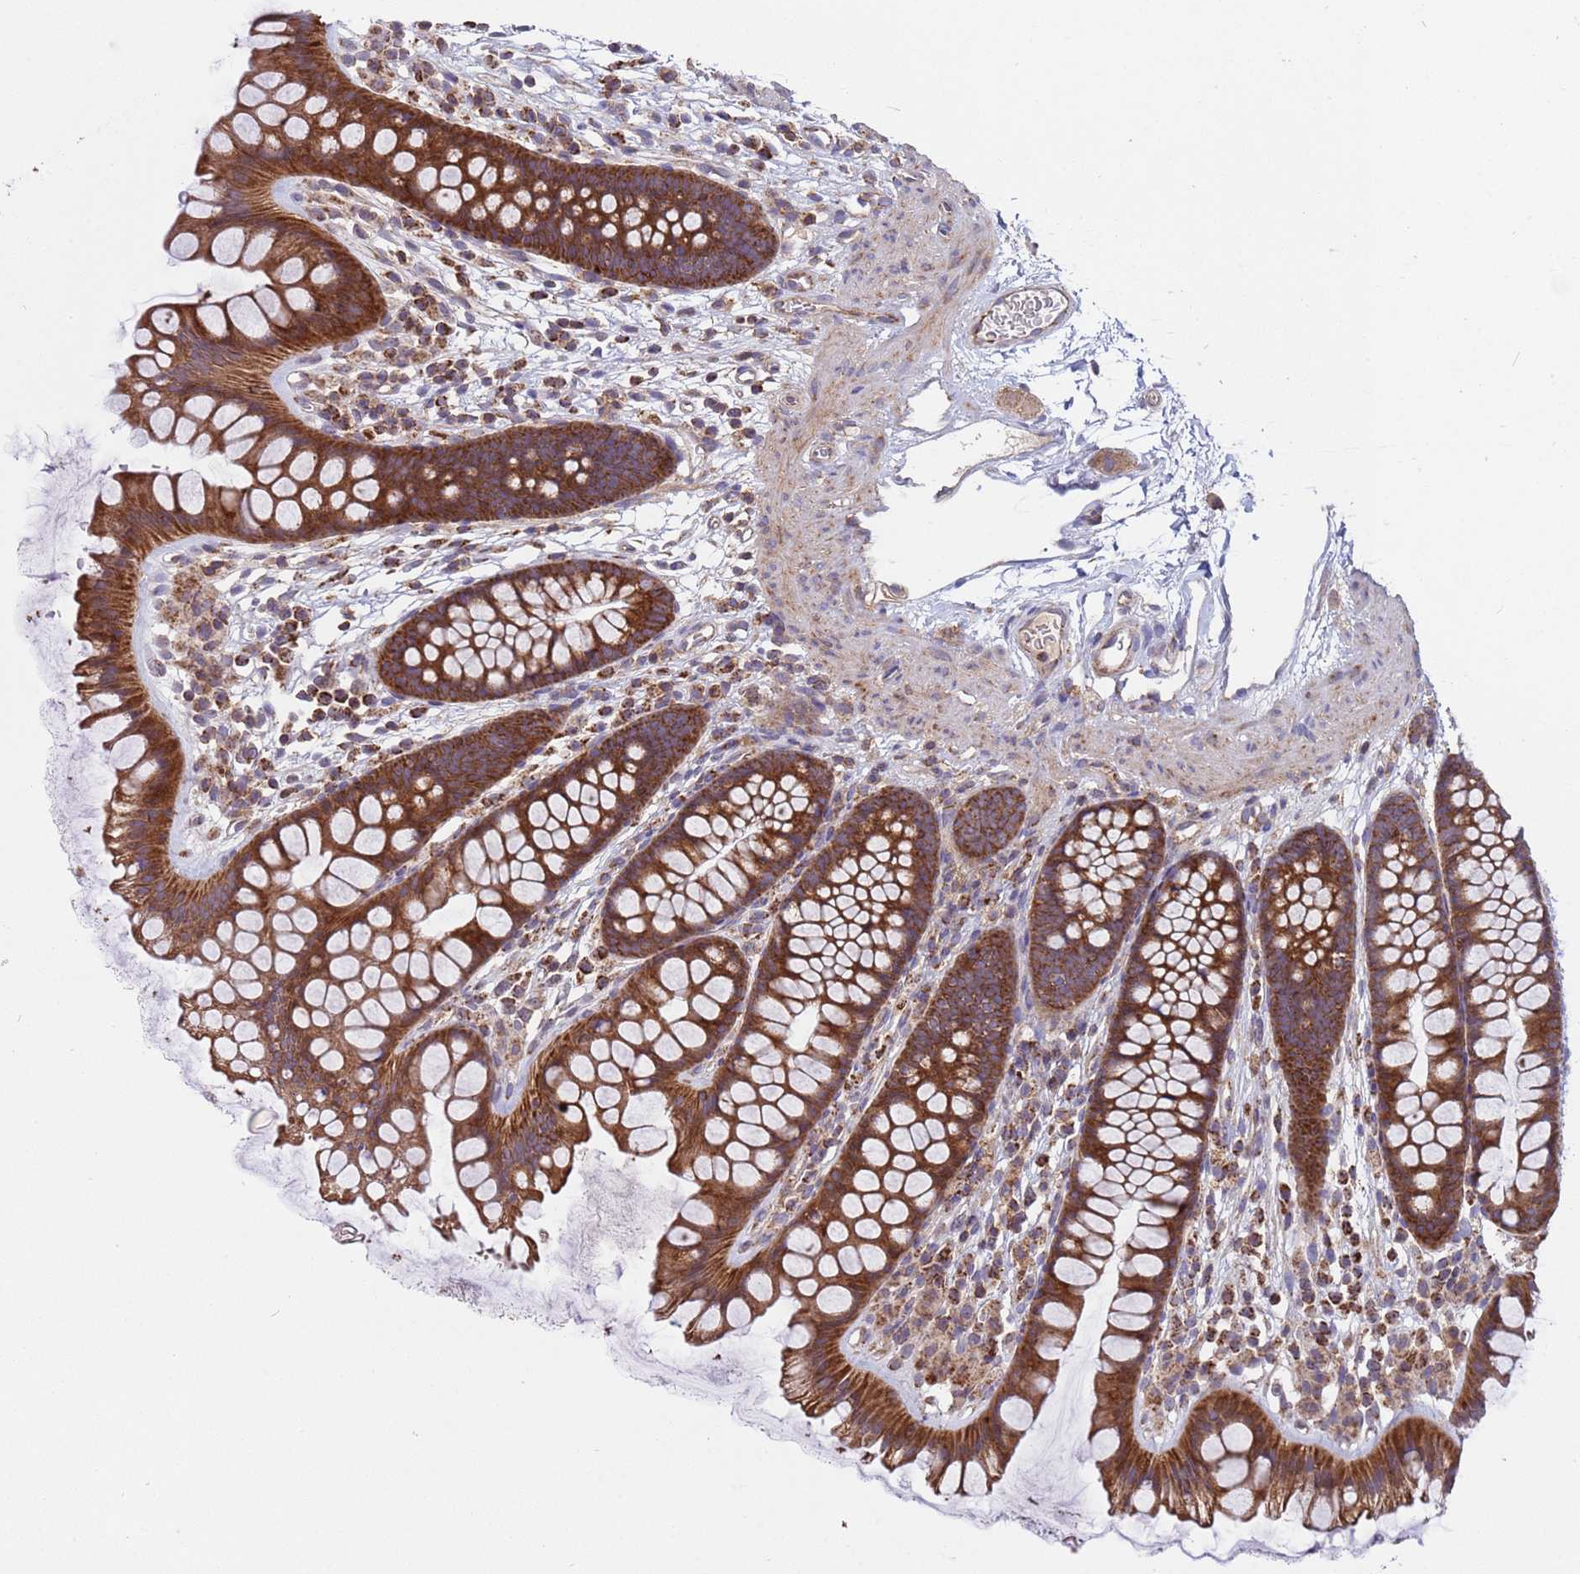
{"staining": {"intensity": "weak", "quantity": ">75%", "location": "cytoplasmic/membranous"}, "tissue": "colon", "cell_type": "Endothelial cells", "image_type": "normal", "snomed": [{"axis": "morphology", "description": "Normal tissue, NOS"}, {"axis": "topography", "description": "Colon"}], "caption": "IHC photomicrograph of unremarkable human colon stained for a protein (brown), which displays low levels of weak cytoplasmic/membranous expression in about >75% of endothelial cells.", "gene": "ACAD8", "patient": {"sex": "female", "age": 62}}